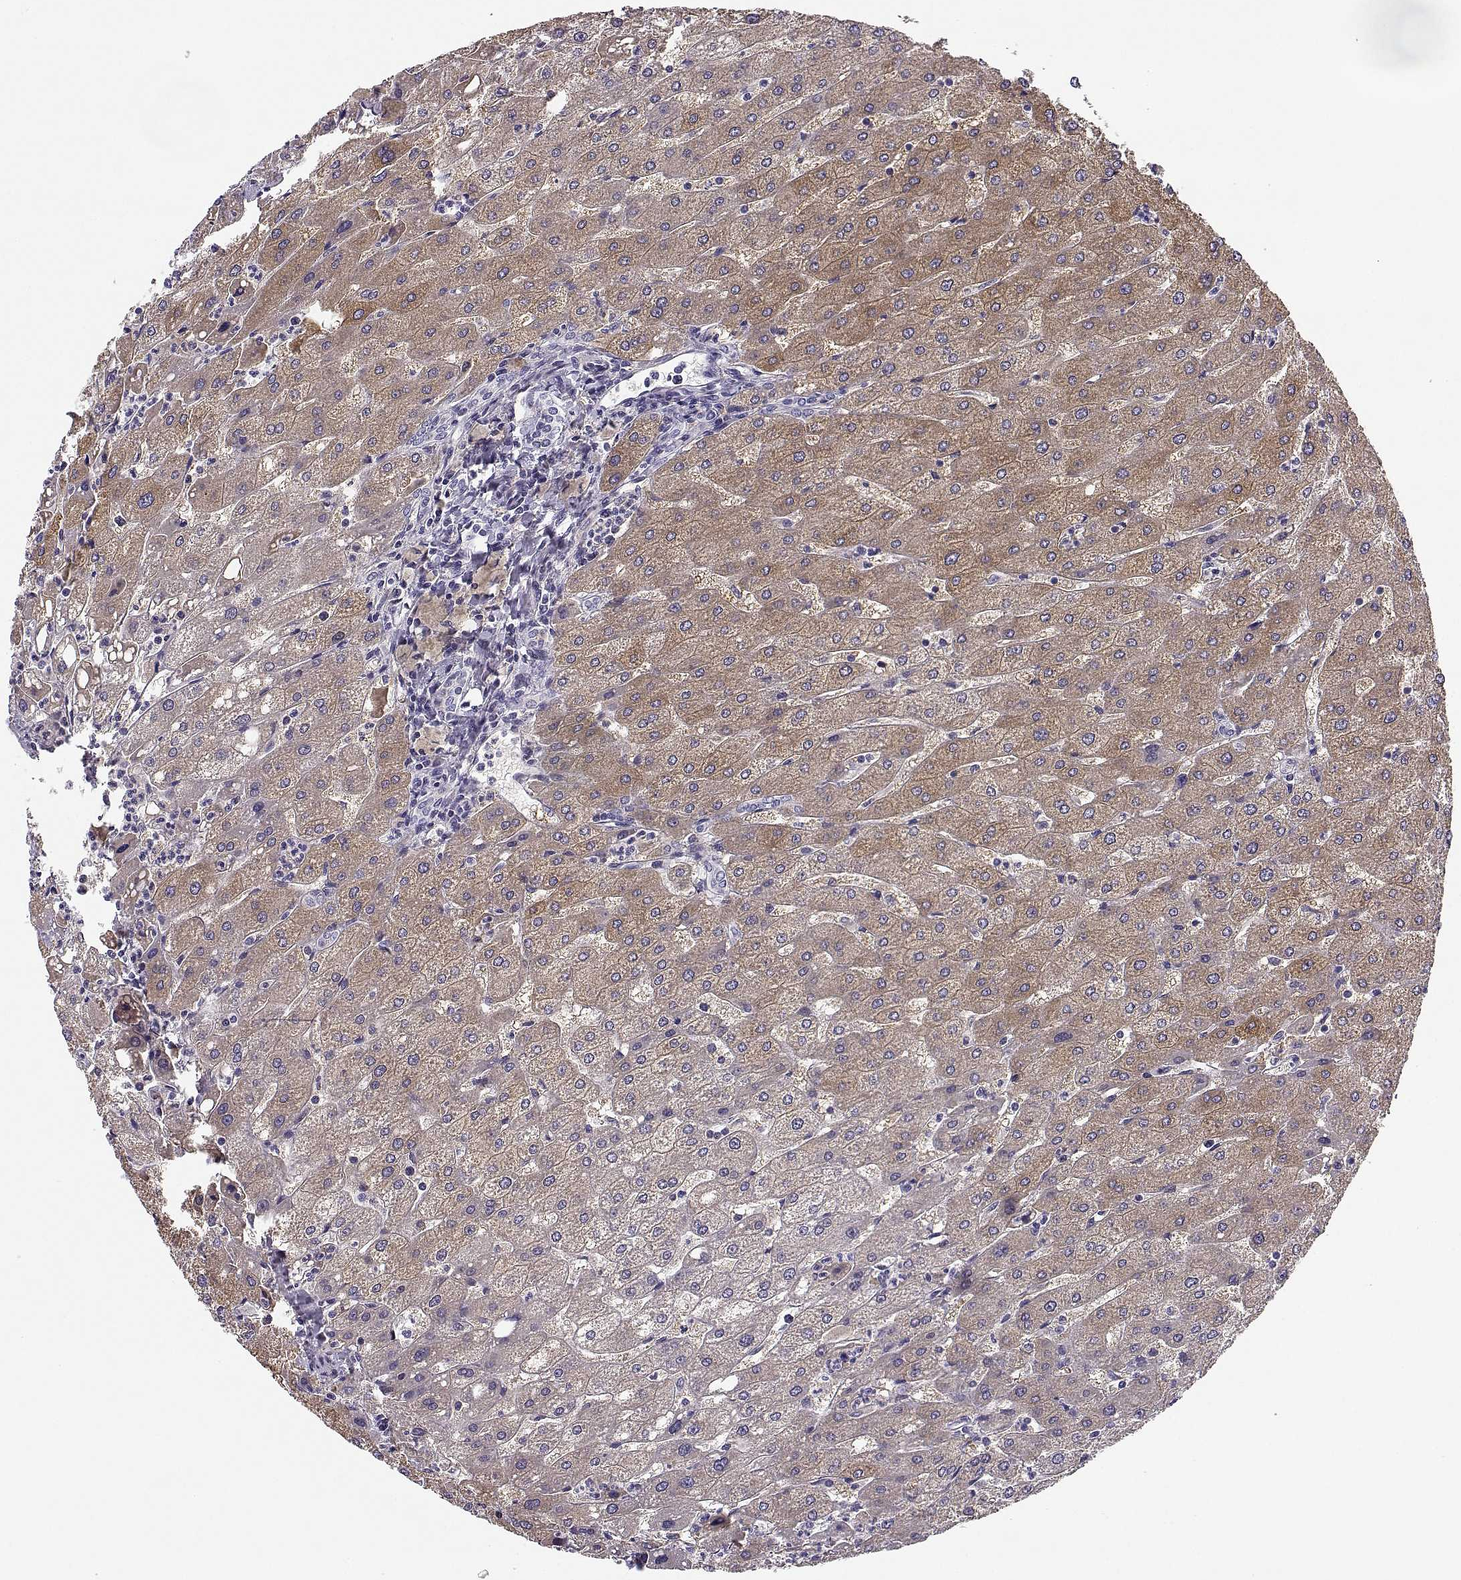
{"staining": {"intensity": "negative", "quantity": "none", "location": "none"}, "tissue": "liver", "cell_type": "Cholangiocytes", "image_type": "normal", "snomed": [{"axis": "morphology", "description": "Normal tissue, NOS"}, {"axis": "topography", "description": "Liver"}], "caption": "Photomicrograph shows no significant protein positivity in cholangiocytes of normal liver.", "gene": "CREB3L3", "patient": {"sex": "male", "age": 67}}